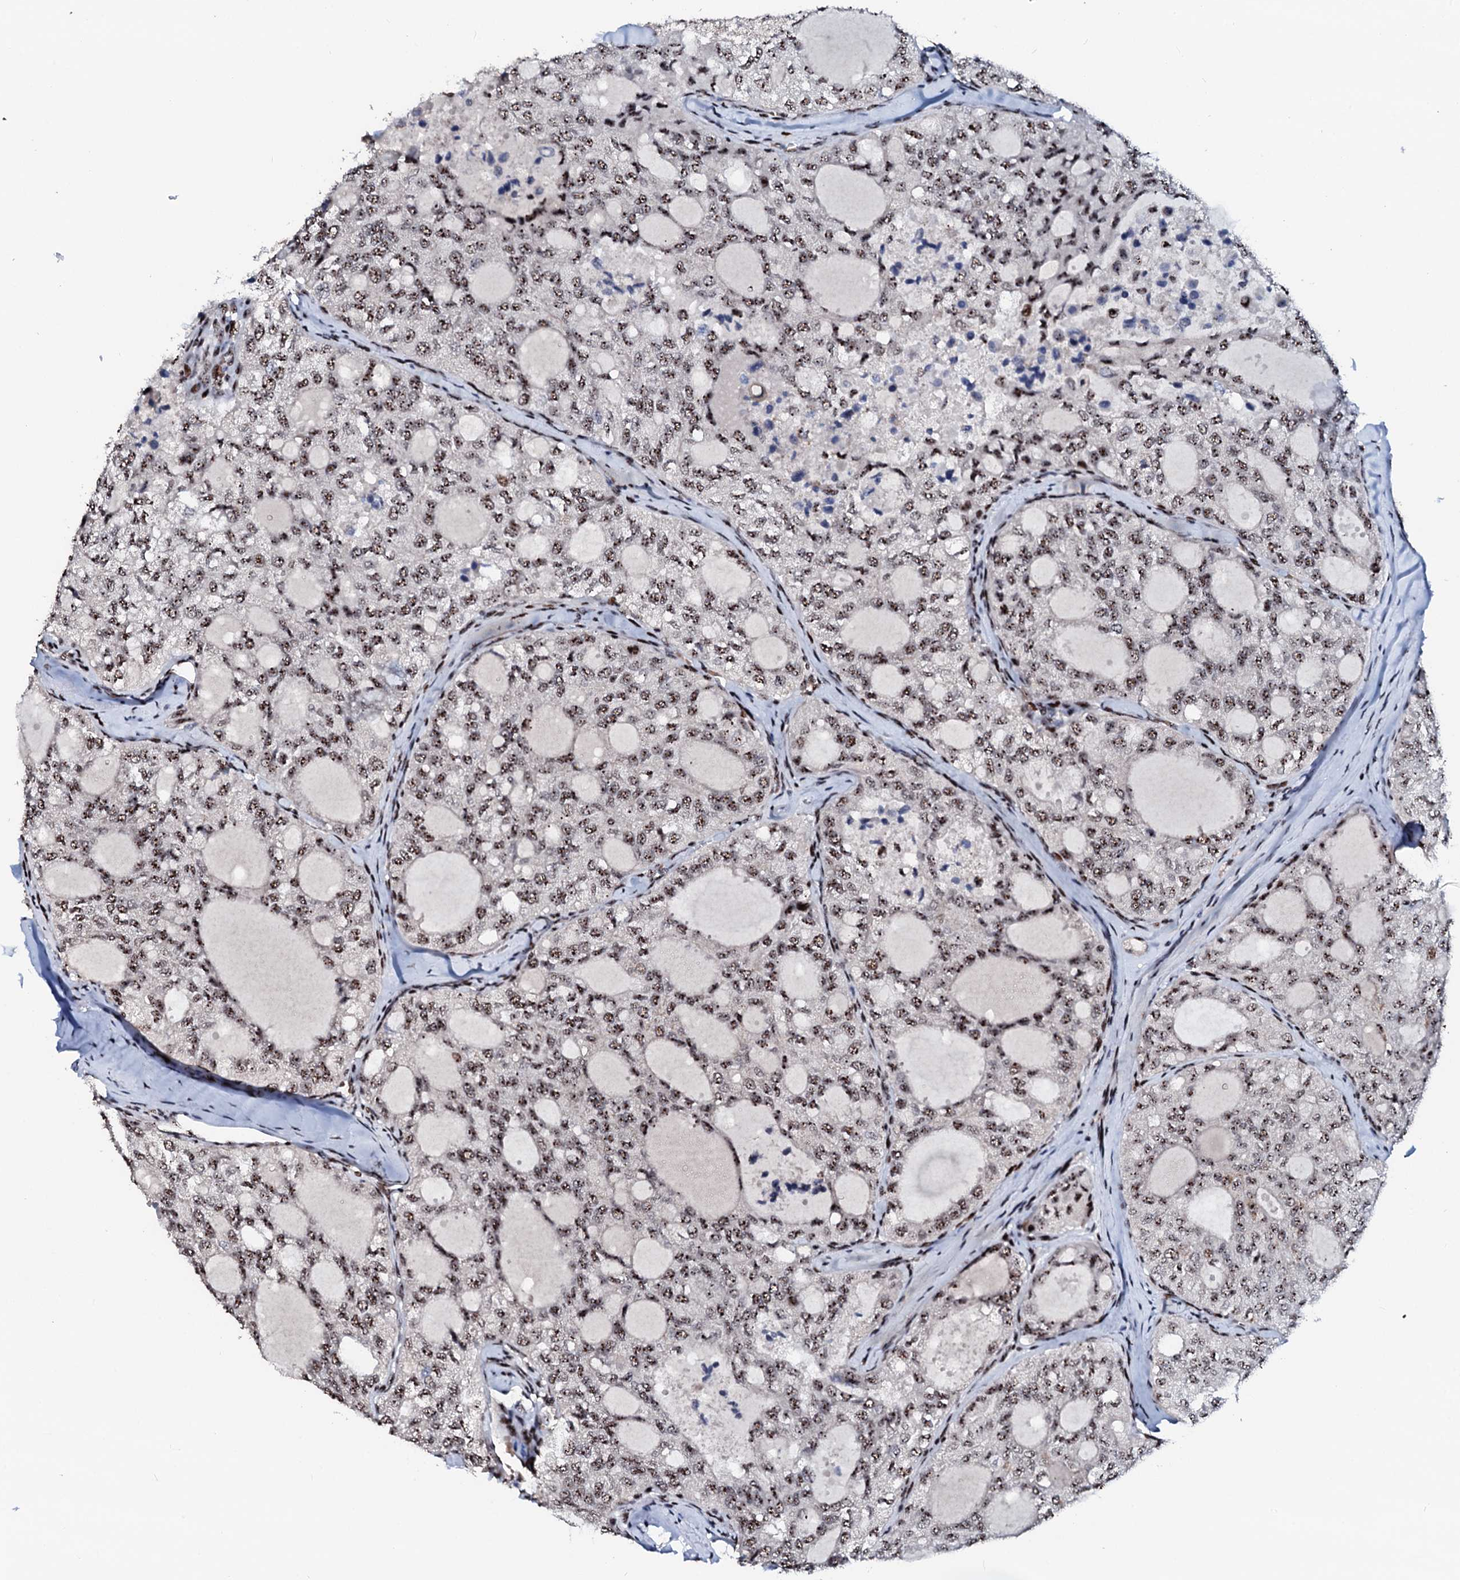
{"staining": {"intensity": "moderate", "quantity": ">75%", "location": "nuclear"}, "tissue": "thyroid cancer", "cell_type": "Tumor cells", "image_type": "cancer", "snomed": [{"axis": "morphology", "description": "Follicular adenoma carcinoma, NOS"}, {"axis": "topography", "description": "Thyroid gland"}], "caption": "Brown immunohistochemical staining in human follicular adenoma carcinoma (thyroid) shows moderate nuclear staining in about >75% of tumor cells.", "gene": "NEUROG3", "patient": {"sex": "male", "age": 75}}